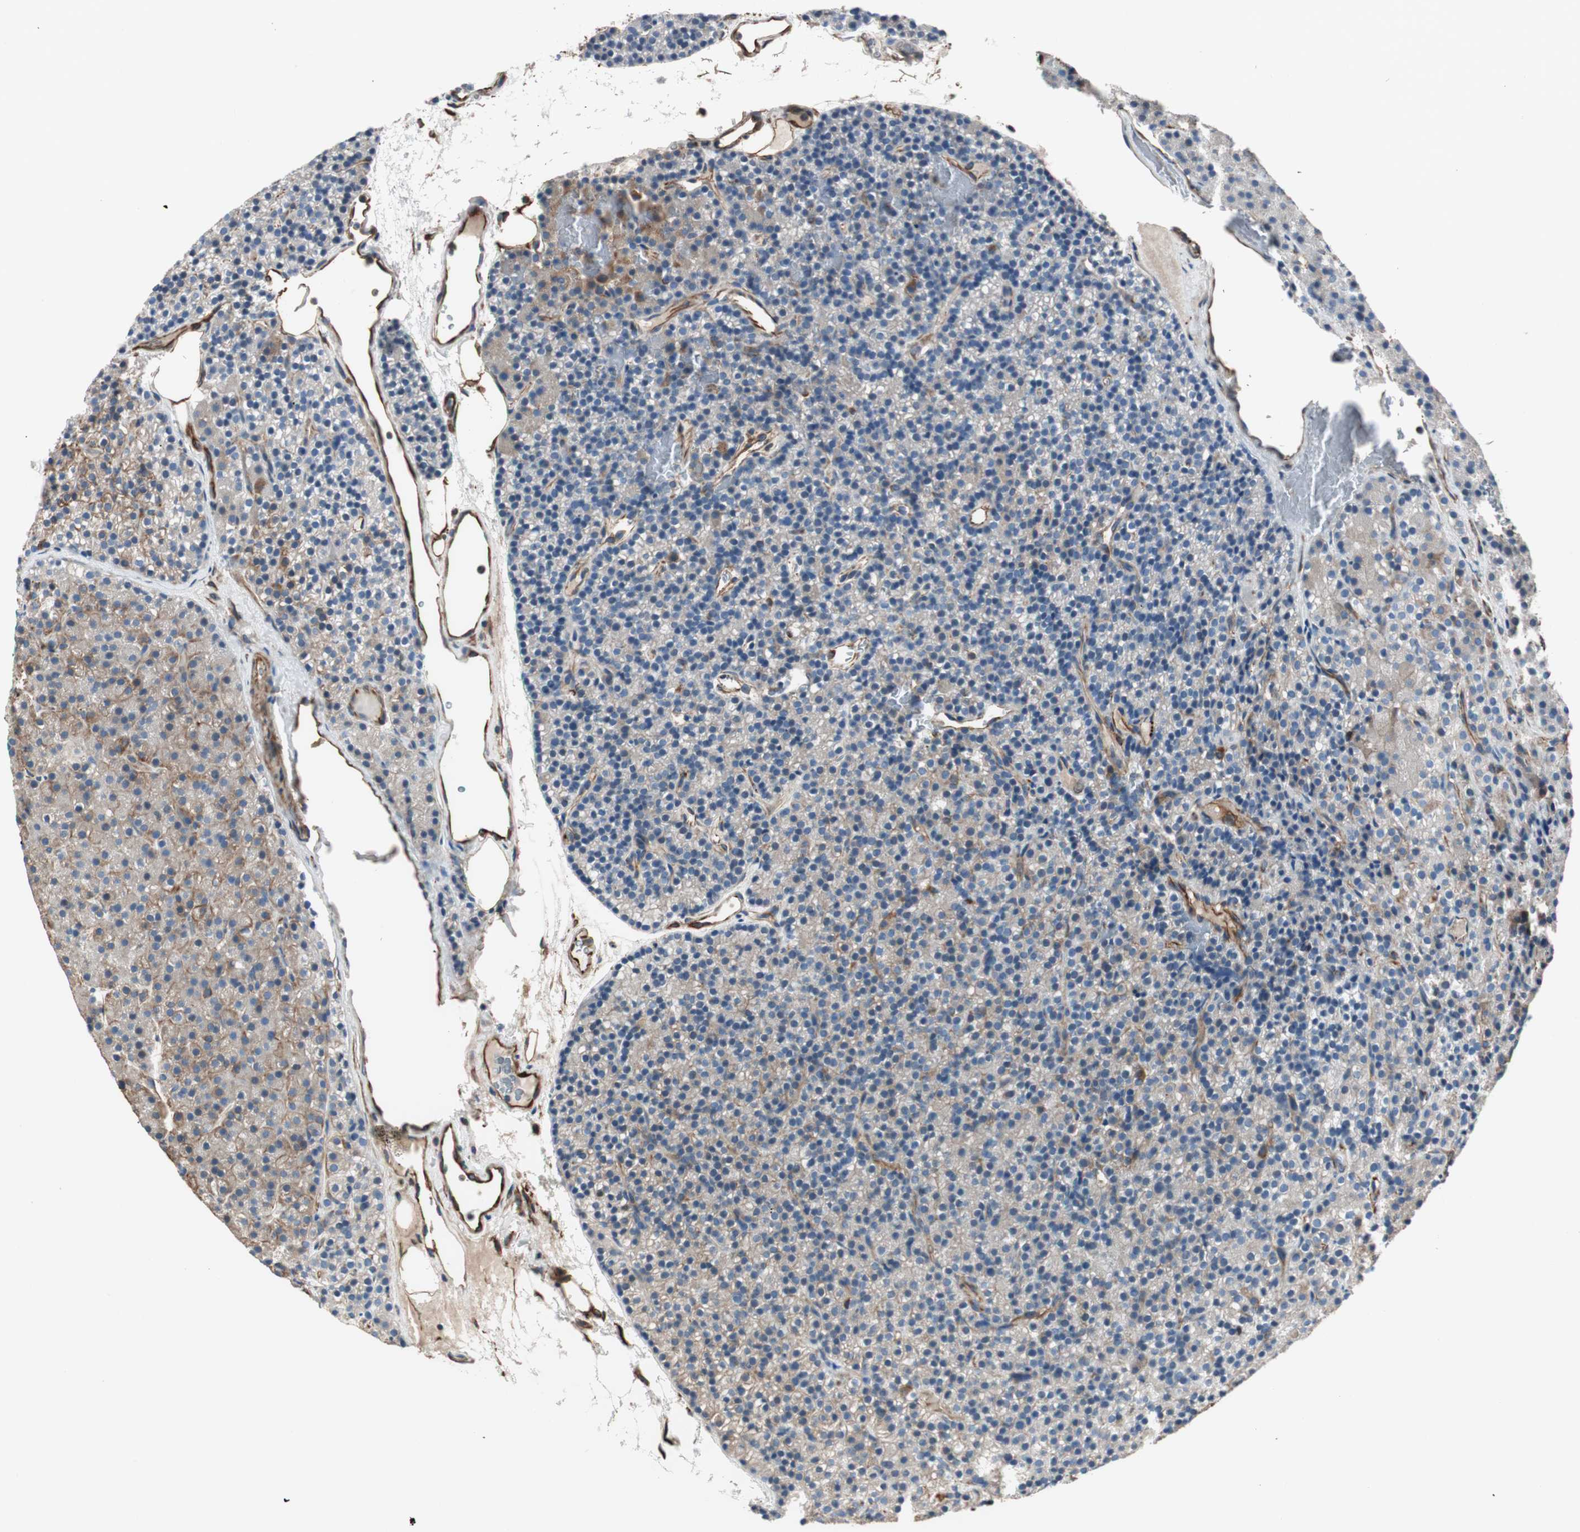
{"staining": {"intensity": "weak", "quantity": "25%-75%", "location": "cytoplasmic/membranous"}, "tissue": "parathyroid gland", "cell_type": "Glandular cells", "image_type": "normal", "snomed": [{"axis": "morphology", "description": "Normal tissue, NOS"}, {"axis": "morphology", "description": "Hyperplasia, NOS"}, {"axis": "topography", "description": "Parathyroid gland"}], "caption": "The histopathology image shows immunohistochemical staining of unremarkable parathyroid gland. There is weak cytoplasmic/membranous staining is present in about 25%-75% of glandular cells. (DAB (3,3'-diaminobenzidine) IHC, brown staining for protein, blue staining for nuclei).", "gene": "SRCIN1", "patient": {"sex": "male", "age": 44}}